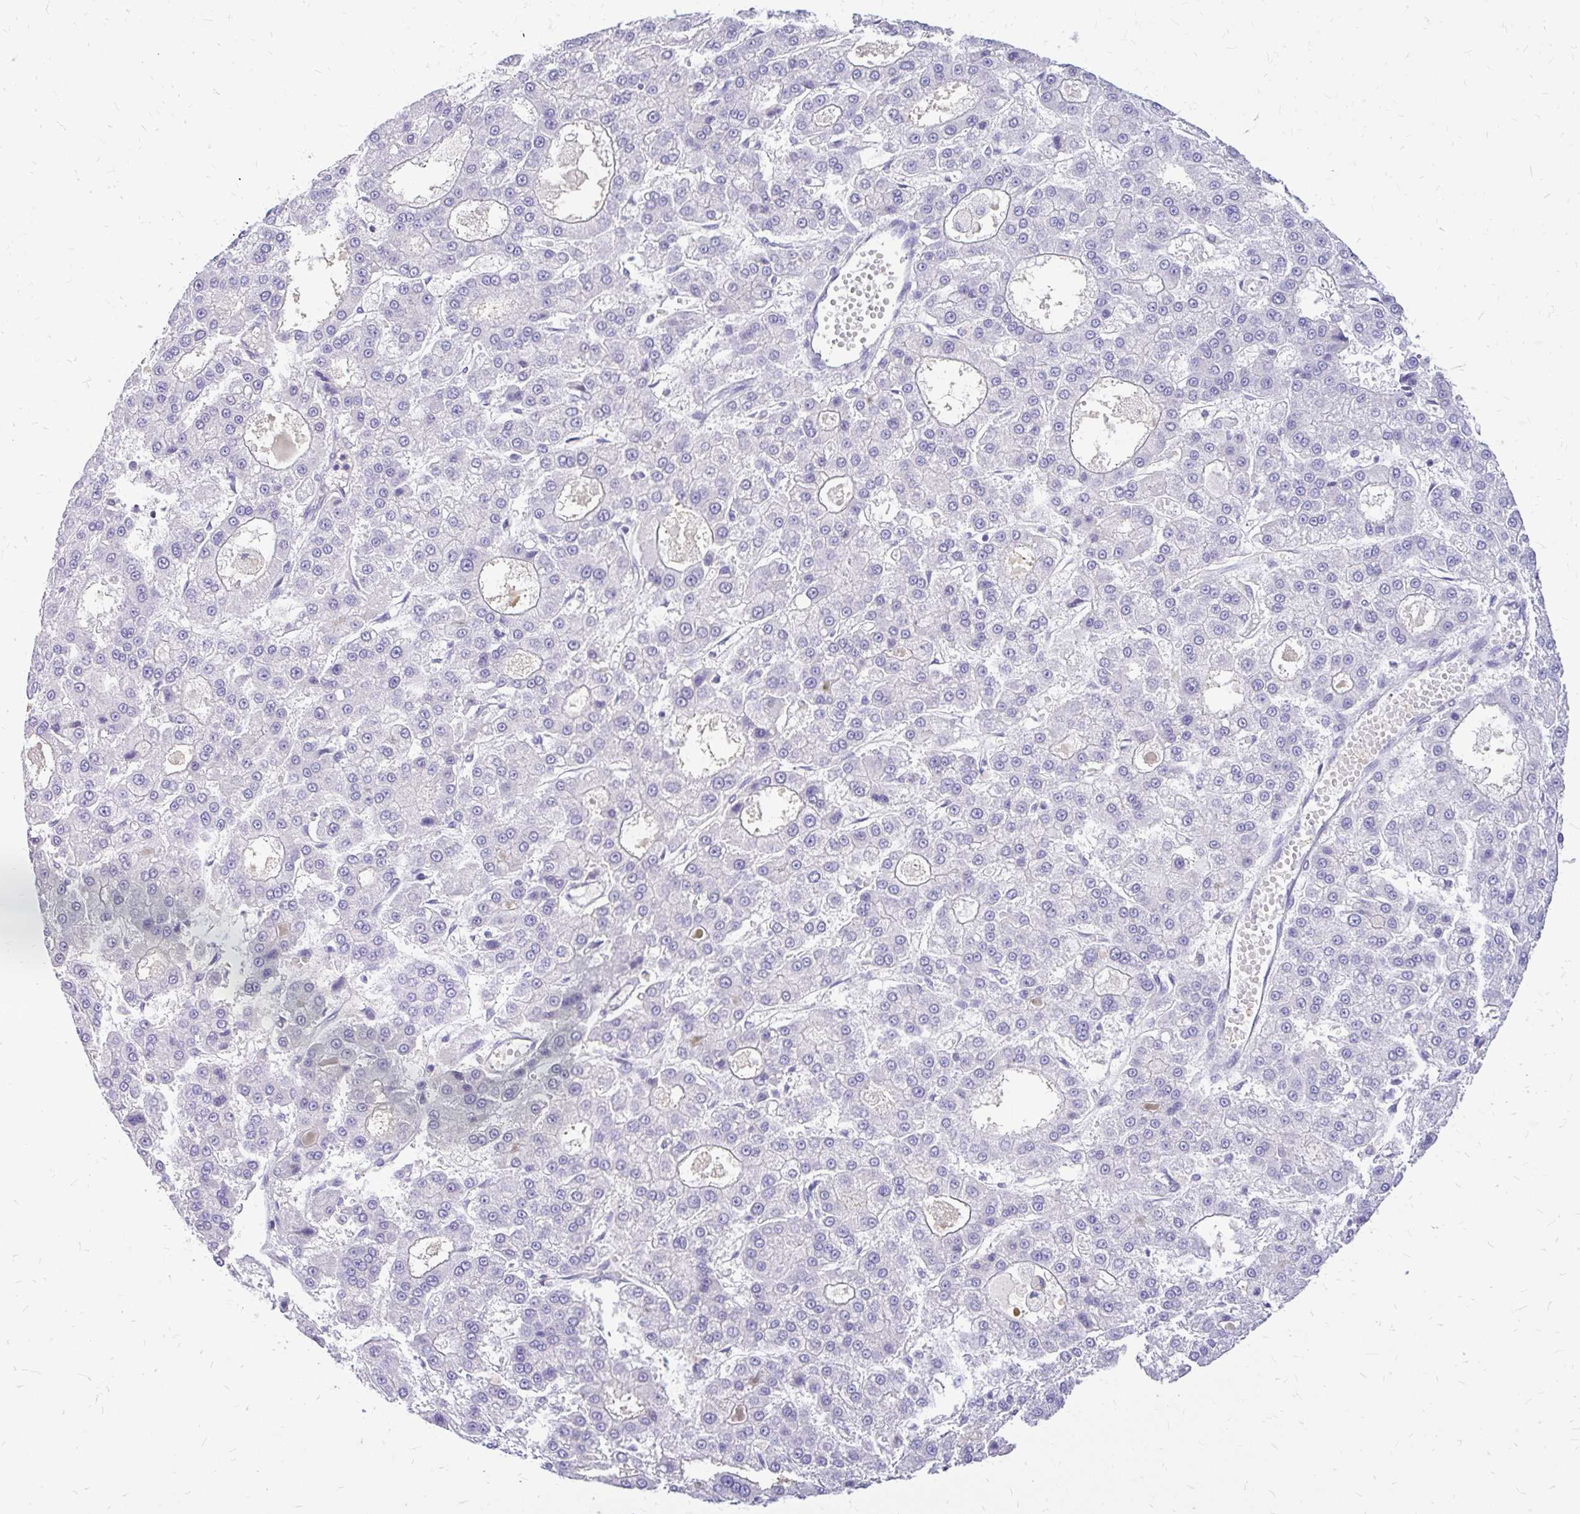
{"staining": {"intensity": "negative", "quantity": "none", "location": "none"}, "tissue": "liver cancer", "cell_type": "Tumor cells", "image_type": "cancer", "snomed": [{"axis": "morphology", "description": "Carcinoma, Hepatocellular, NOS"}, {"axis": "topography", "description": "Liver"}], "caption": "Liver hepatocellular carcinoma was stained to show a protein in brown. There is no significant positivity in tumor cells. Brightfield microscopy of IHC stained with DAB (brown) and hematoxylin (blue), captured at high magnification.", "gene": "MAP1LC3A", "patient": {"sex": "male", "age": 70}}